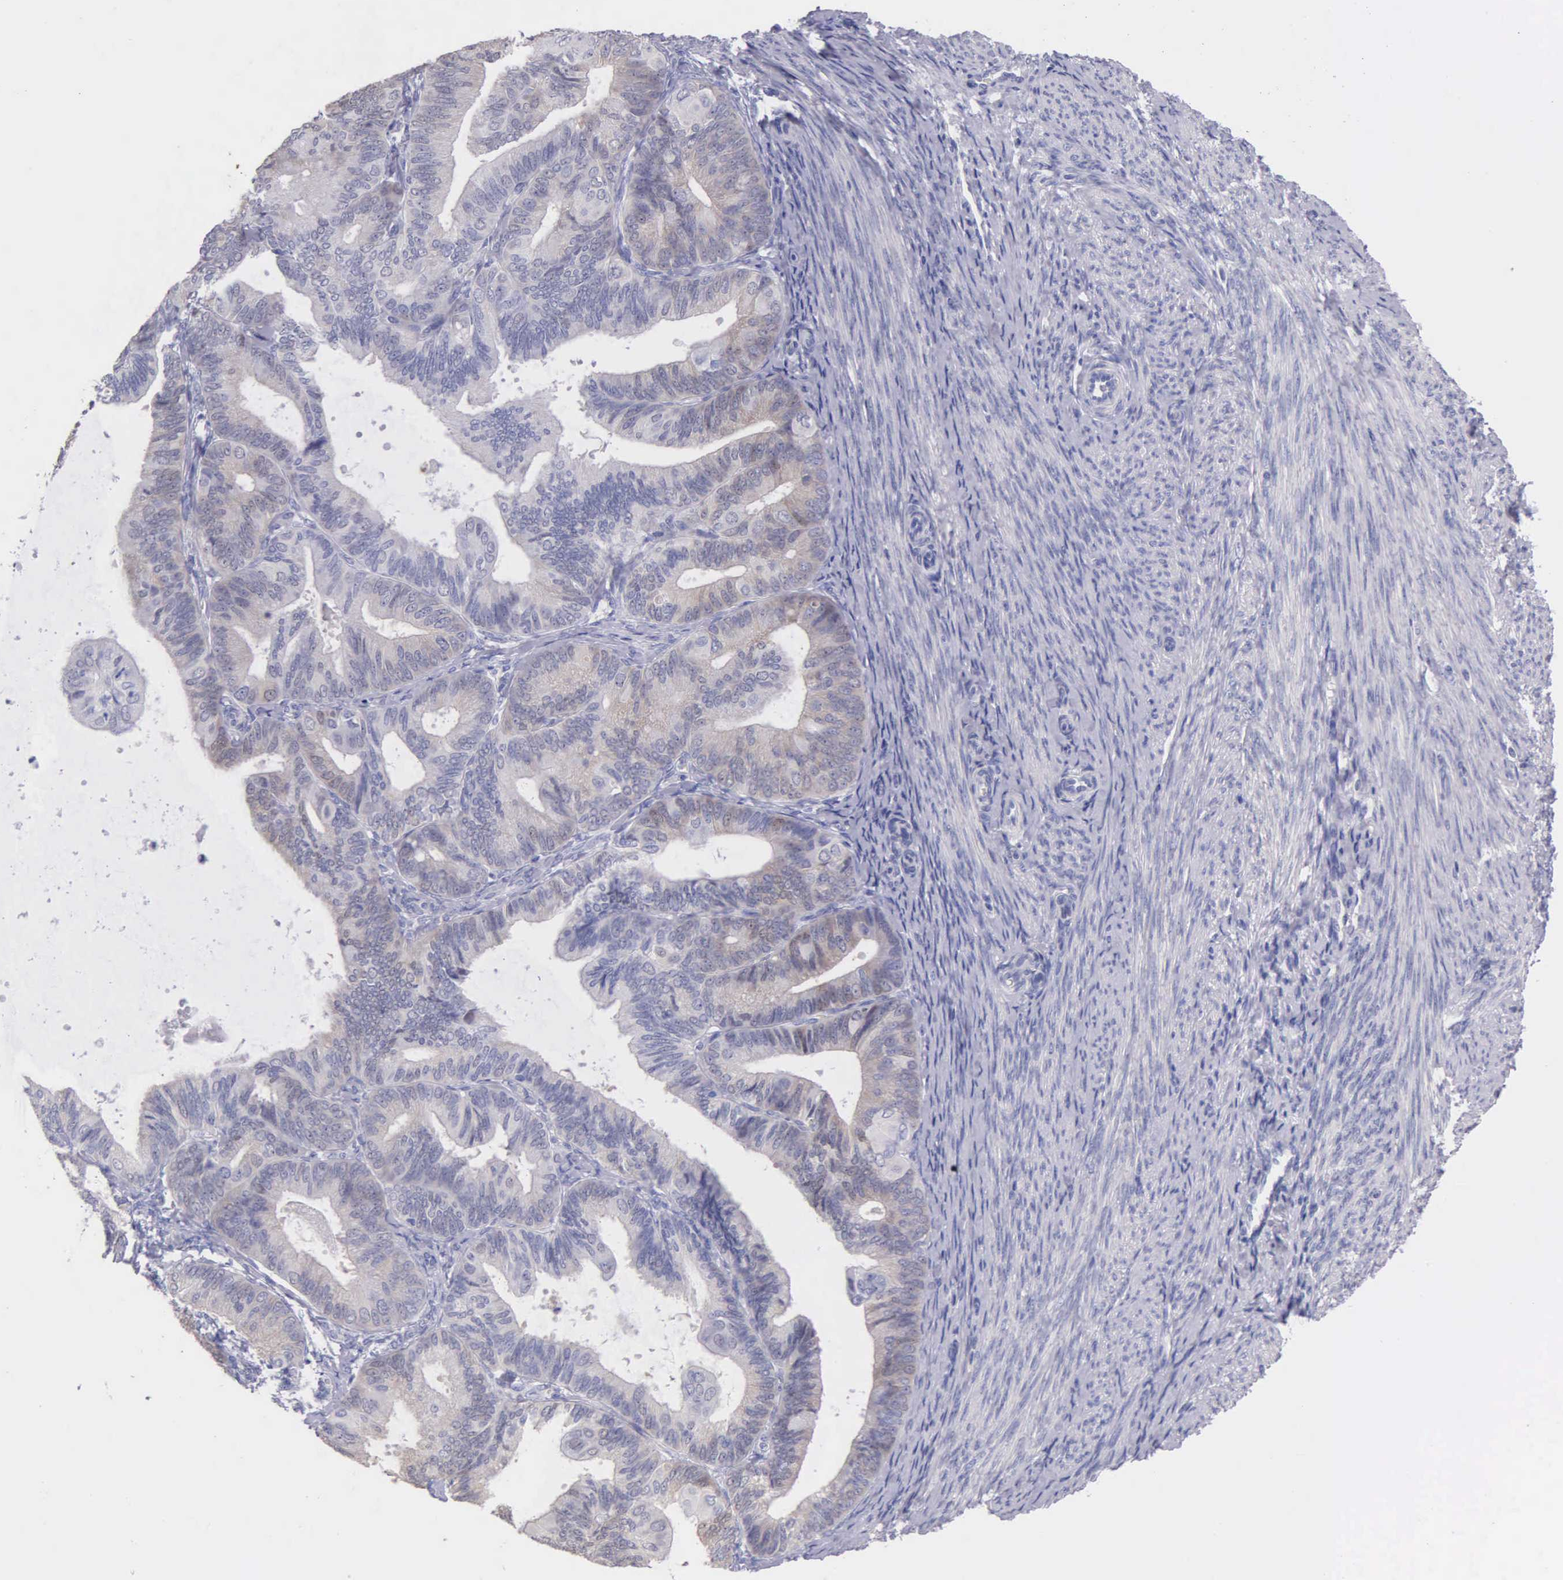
{"staining": {"intensity": "weak", "quantity": "25%-75%", "location": "cytoplasmic/membranous"}, "tissue": "endometrial cancer", "cell_type": "Tumor cells", "image_type": "cancer", "snomed": [{"axis": "morphology", "description": "Adenocarcinoma, NOS"}, {"axis": "topography", "description": "Endometrium"}], "caption": "Endometrial adenocarcinoma stained with DAB (3,3'-diaminobenzidine) IHC reveals low levels of weak cytoplasmic/membranous expression in approximately 25%-75% of tumor cells.", "gene": "GSTT2", "patient": {"sex": "female", "age": 63}}